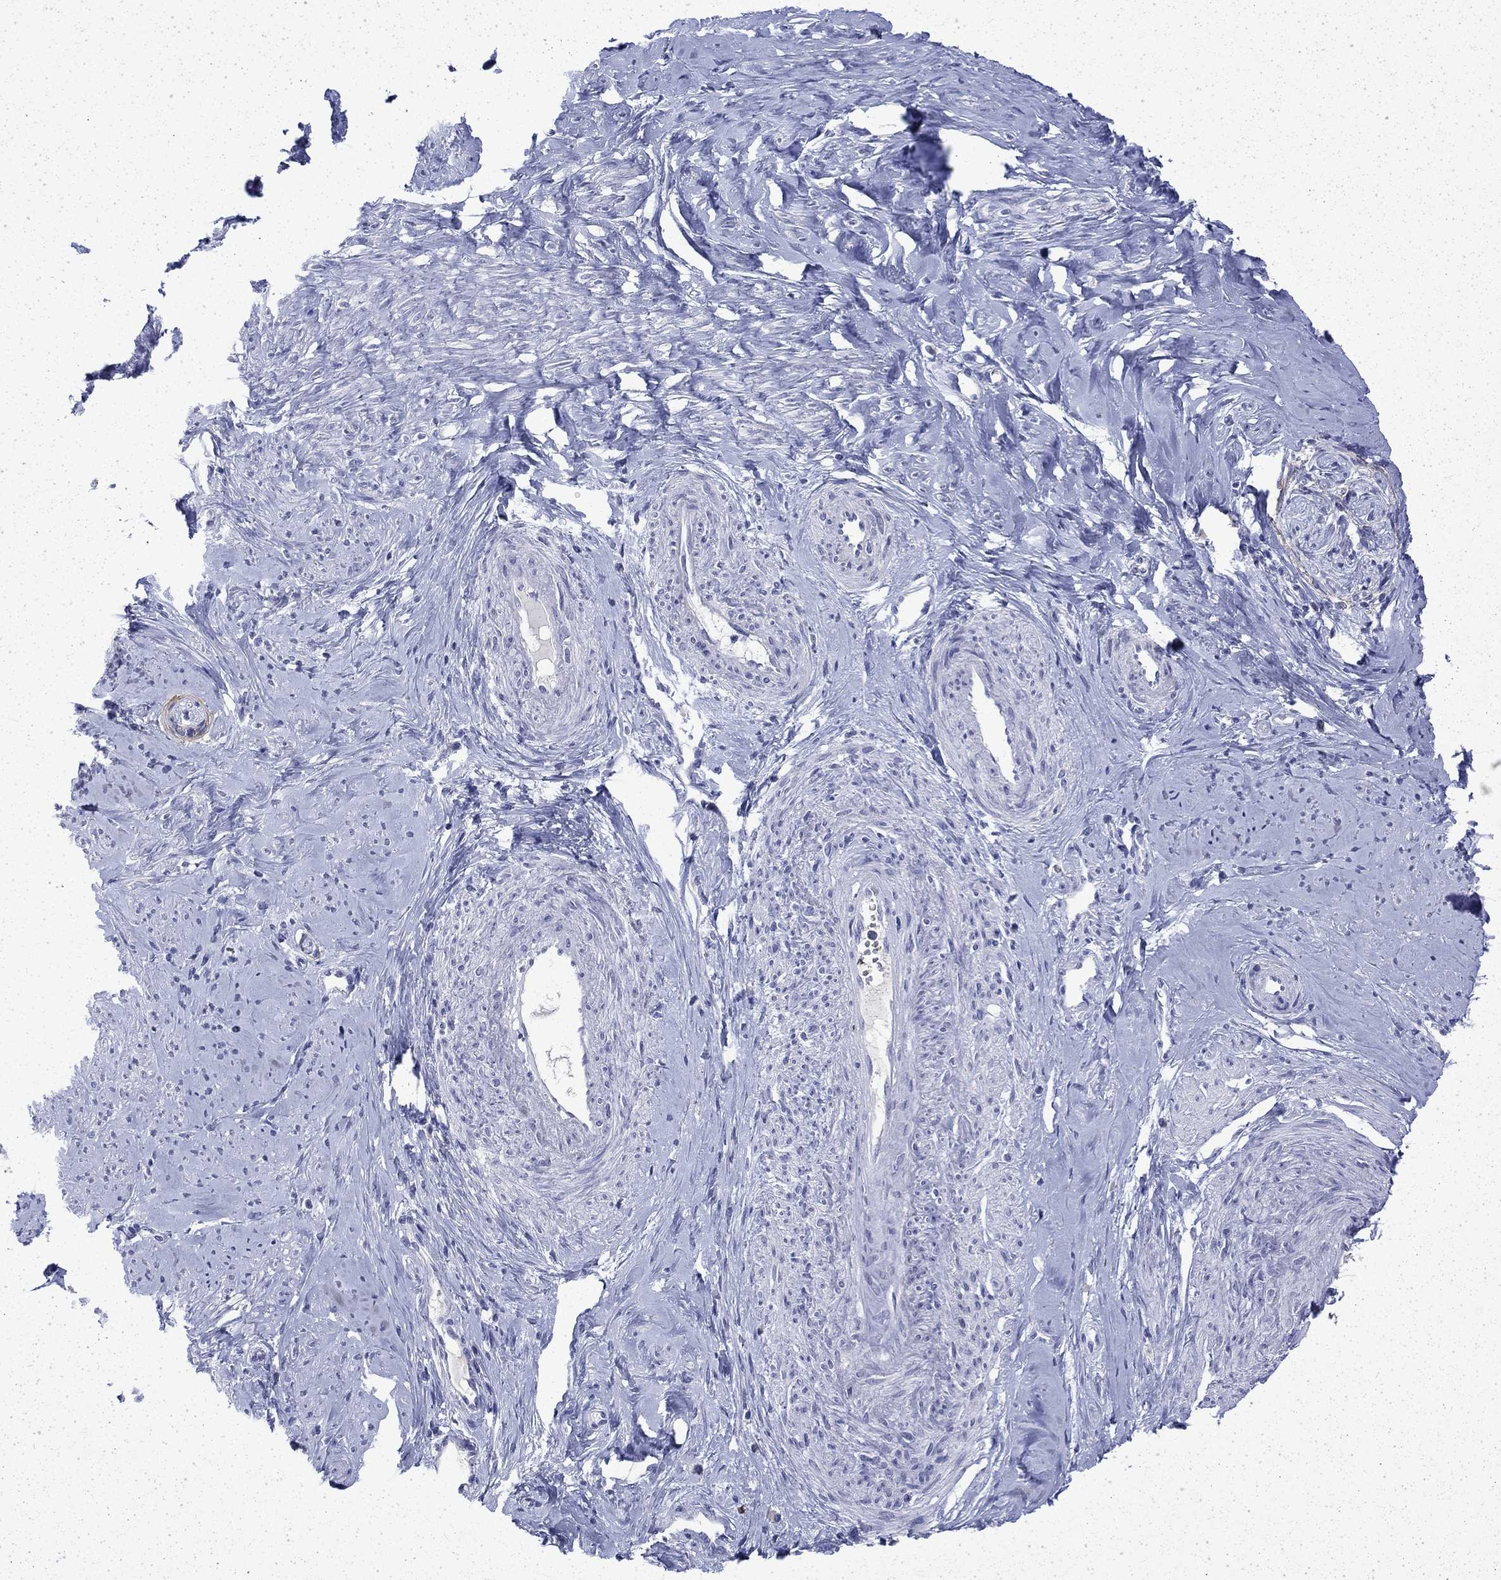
{"staining": {"intensity": "negative", "quantity": "none", "location": "none"}, "tissue": "smooth muscle", "cell_type": "Smooth muscle cells", "image_type": "normal", "snomed": [{"axis": "morphology", "description": "Normal tissue, NOS"}, {"axis": "topography", "description": "Smooth muscle"}], "caption": "This histopathology image is of unremarkable smooth muscle stained with immunohistochemistry (IHC) to label a protein in brown with the nuclei are counter-stained blue. There is no expression in smooth muscle cells.", "gene": "ENPP6", "patient": {"sex": "female", "age": 48}}